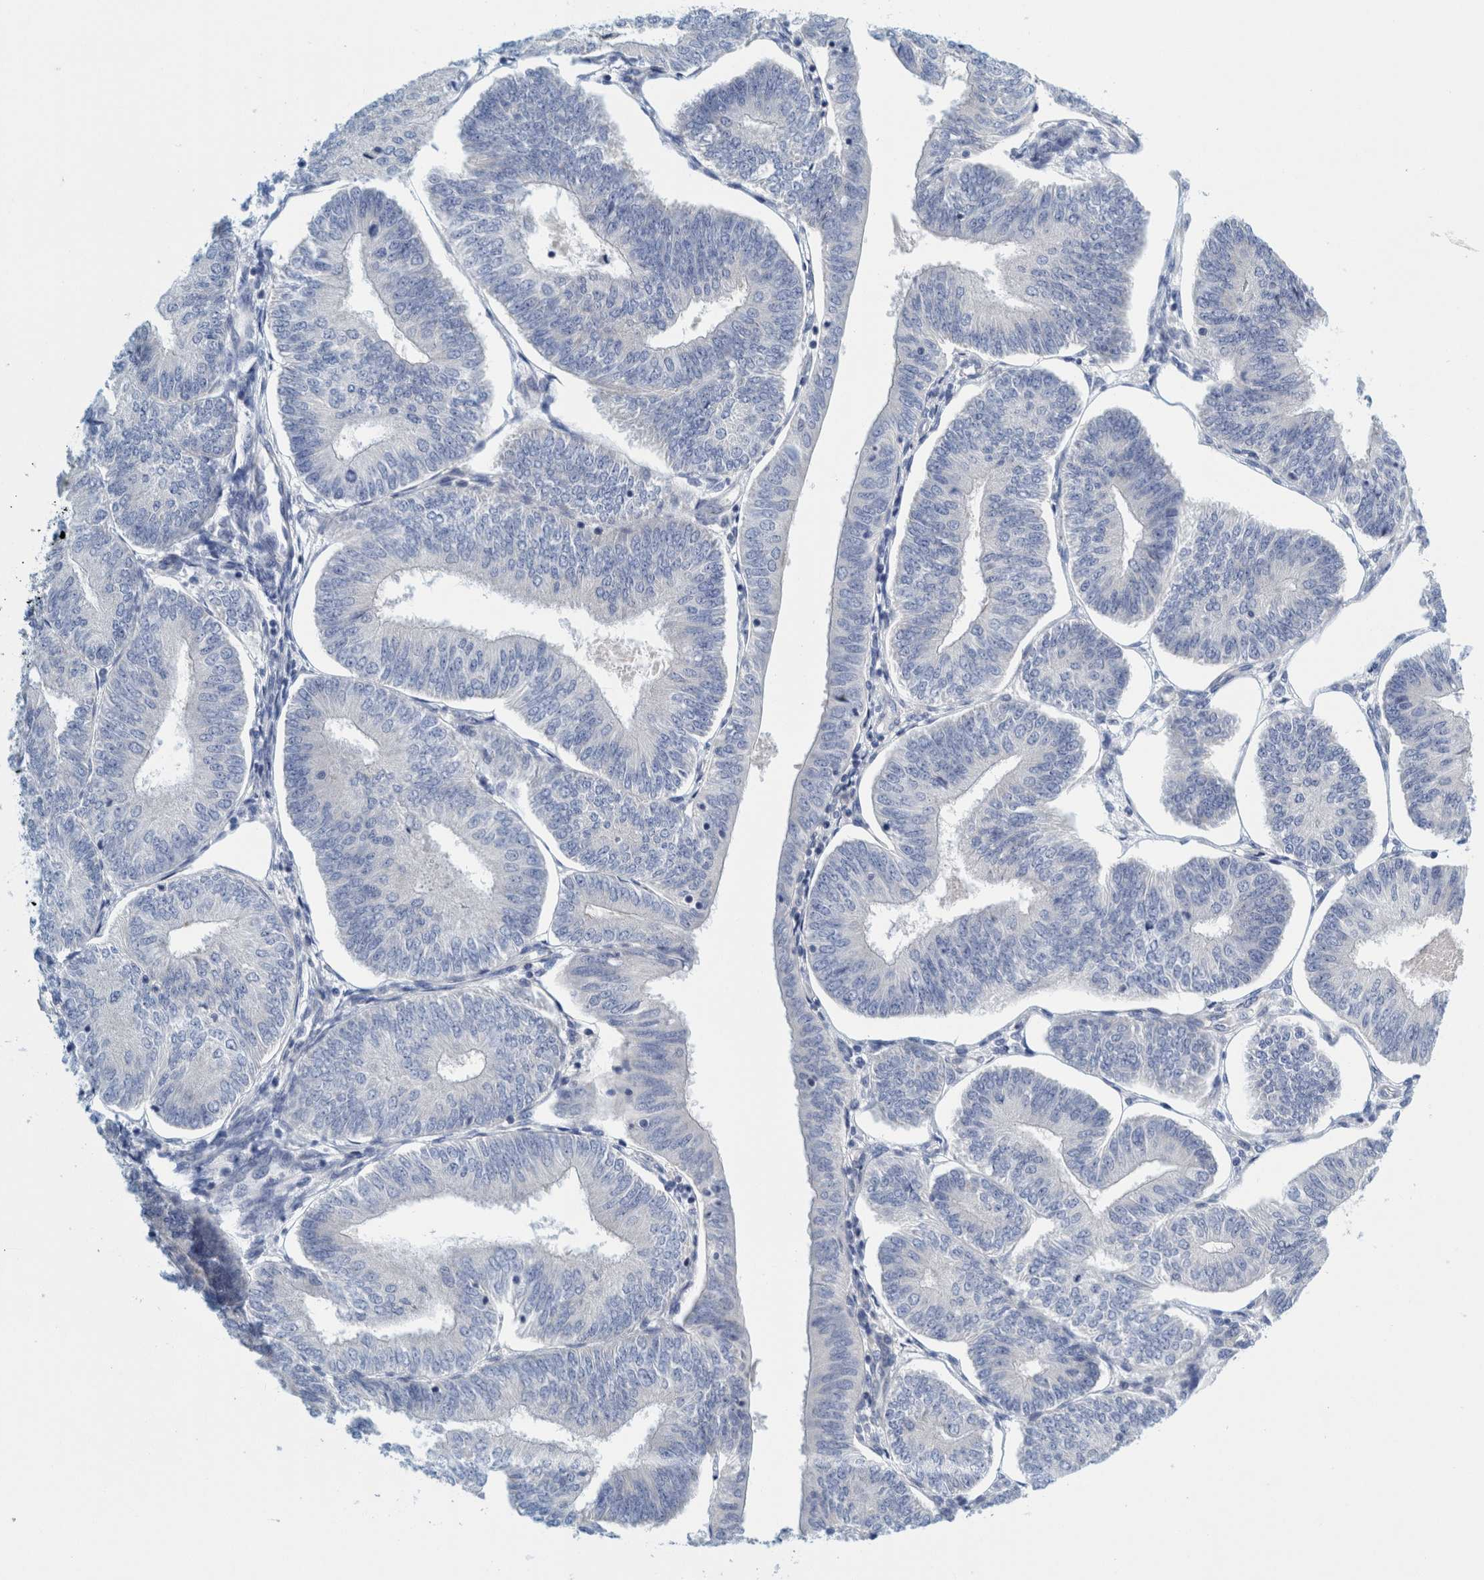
{"staining": {"intensity": "negative", "quantity": "none", "location": "none"}, "tissue": "endometrial cancer", "cell_type": "Tumor cells", "image_type": "cancer", "snomed": [{"axis": "morphology", "description": "Adenocarcinoma, NOS"}, {"axis": "topography", "description": "Endometrium"}], "caption": "Adenocarcinoma (endometrial) stained for a protein using IHC exhibits no positivity tumor cells.", "gene": "ZNF324B", "patient": {"sex": "female", "age": 58}}